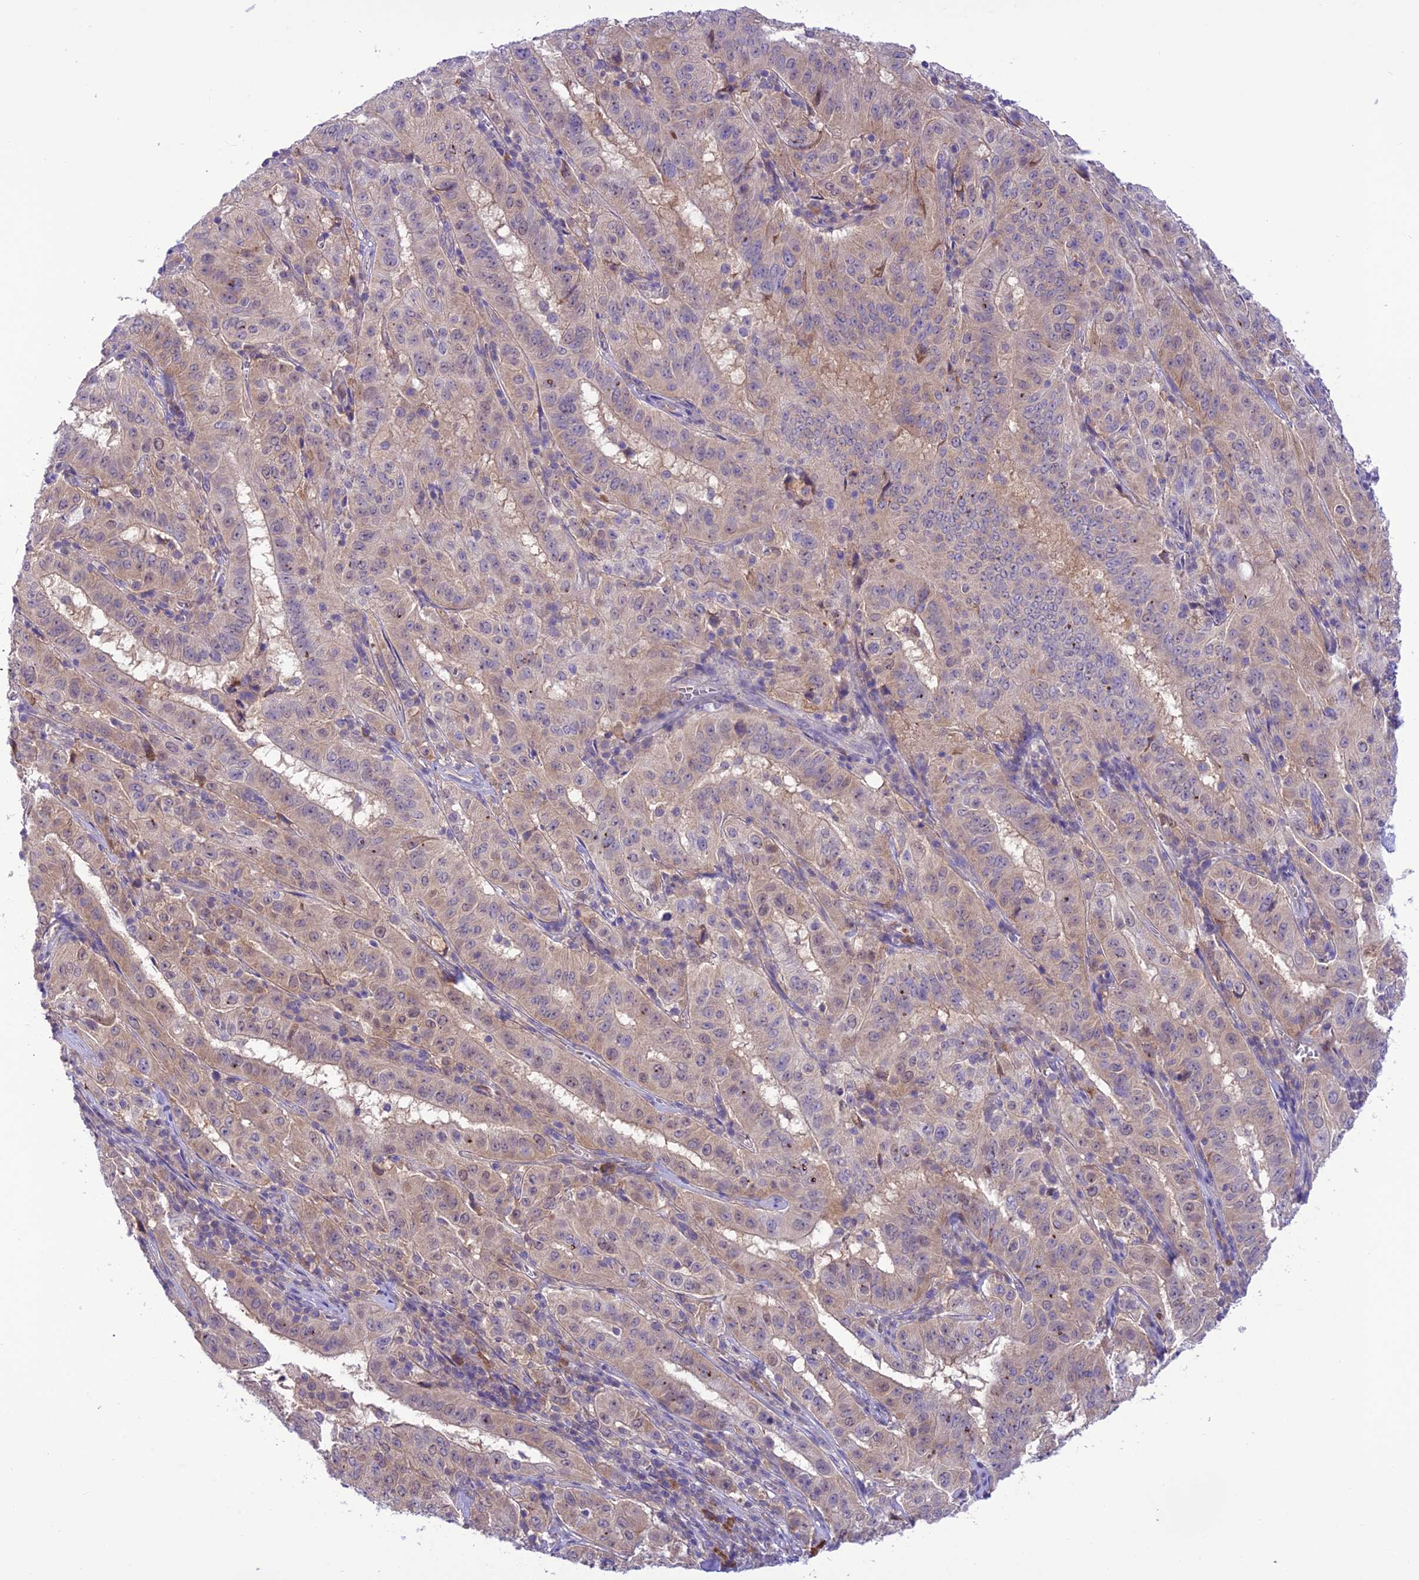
{"staining": {"intensity": "weak", "quantity": "<25%", "location": "cytoplasmic/membranous"}, "tissue": "pancreatic cancer", "cell_type": "Tumor cells", "image_type": "cancer", "snomed": [{"axis": "morphology", "description": "Adenocarcinoma, NOS"}, {"axis": "topography", "description": "Pancreas"}], "caption": "Human pancreatic cancer stained for a protein using immunohistochemistry (IHC) demonstrates no staining in tumor cells.", "gene": "RNF126", "patient": {"sex": "male", "age": 63}}